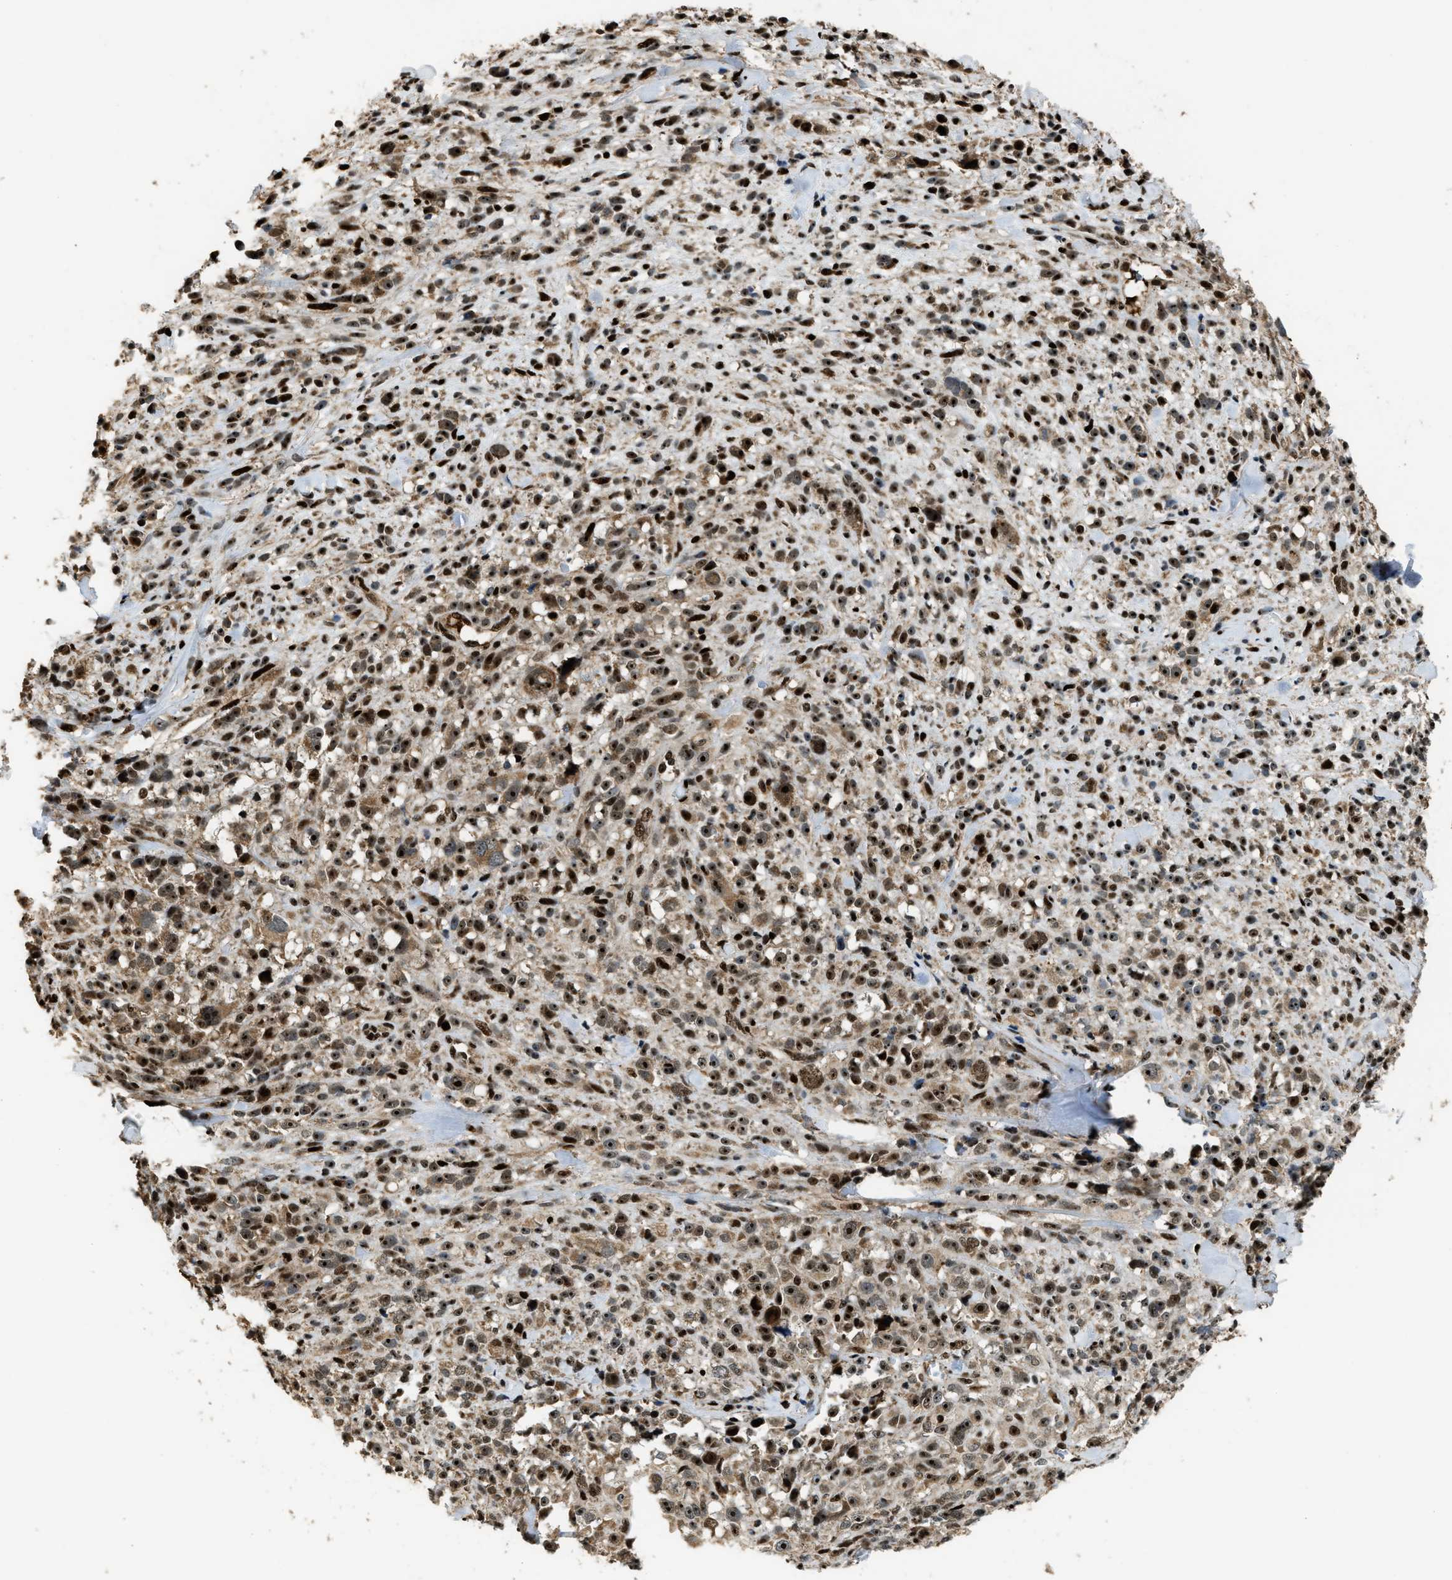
{"staining": {"intensity": "strong", "quantity": ">75%", "location": "cytoplasmic/membranous,nuclear"}, "tissue": "melanoma", "cell_type": "Tumor cells", "image_type": "cancer", "snomed": [{"axis": "morphology", "description": "Malignant melanoma, NOS"}, {"axis": "topography", "description": "Skin"}], "caption": "A high-resolution histopathology image shows IHC staining of melanoma, which displays strong cytoplasmic/membranous and nuclear positivity in approximately >75% of tumor cells.", "gene": "ZNF687", "patient": {"sex": "female", "age": 55}}